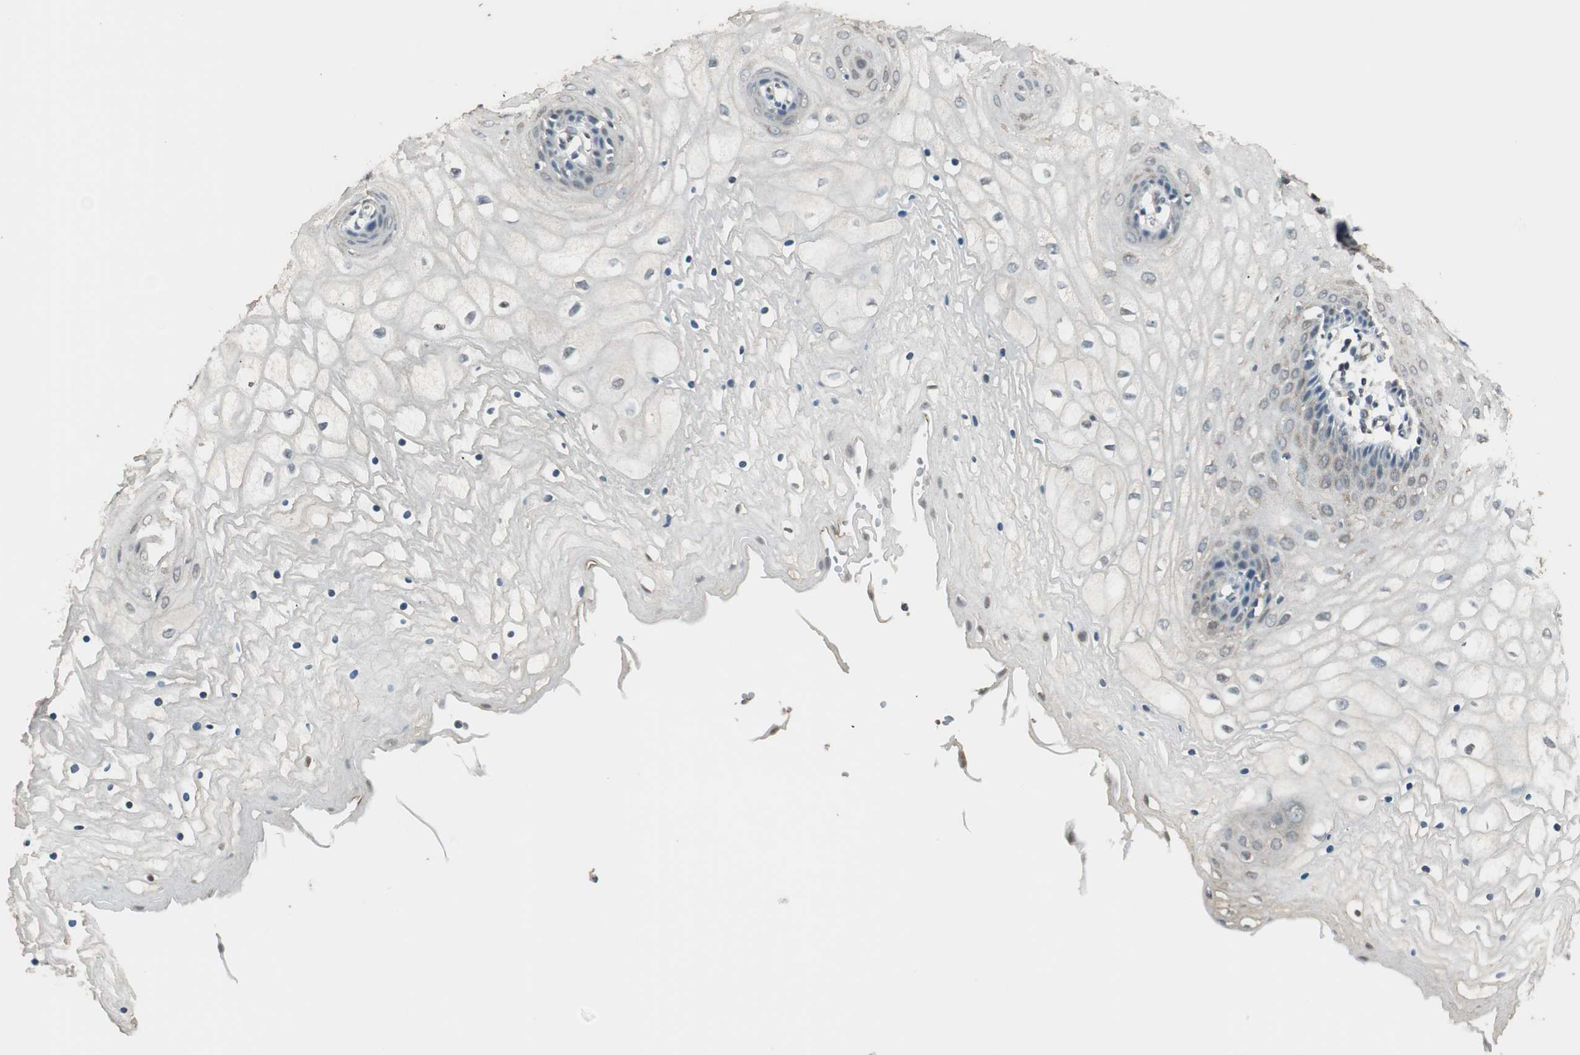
{"staining": {"intensity": "weak", "quantity": "25%-75%", "location": "cytoplasmic/membranous"}, "tissue": "vagina", "cell_type": "Squamous epithelial cells", "image_type": "normal", "snomed": [{"axis": "morphology", "description": "Normal tissue, NOS"}, {"axis": "topography", "description": "Vagina"}], "caption": "About 25%-75% of squamous epithelial cells in normal vagina exhibit weak cytoplasmic/membranous protein staining as visualized by brown immunohistochemical staining.", "gene": "USP5", "patient": {"sex": "female", "age": 34}}